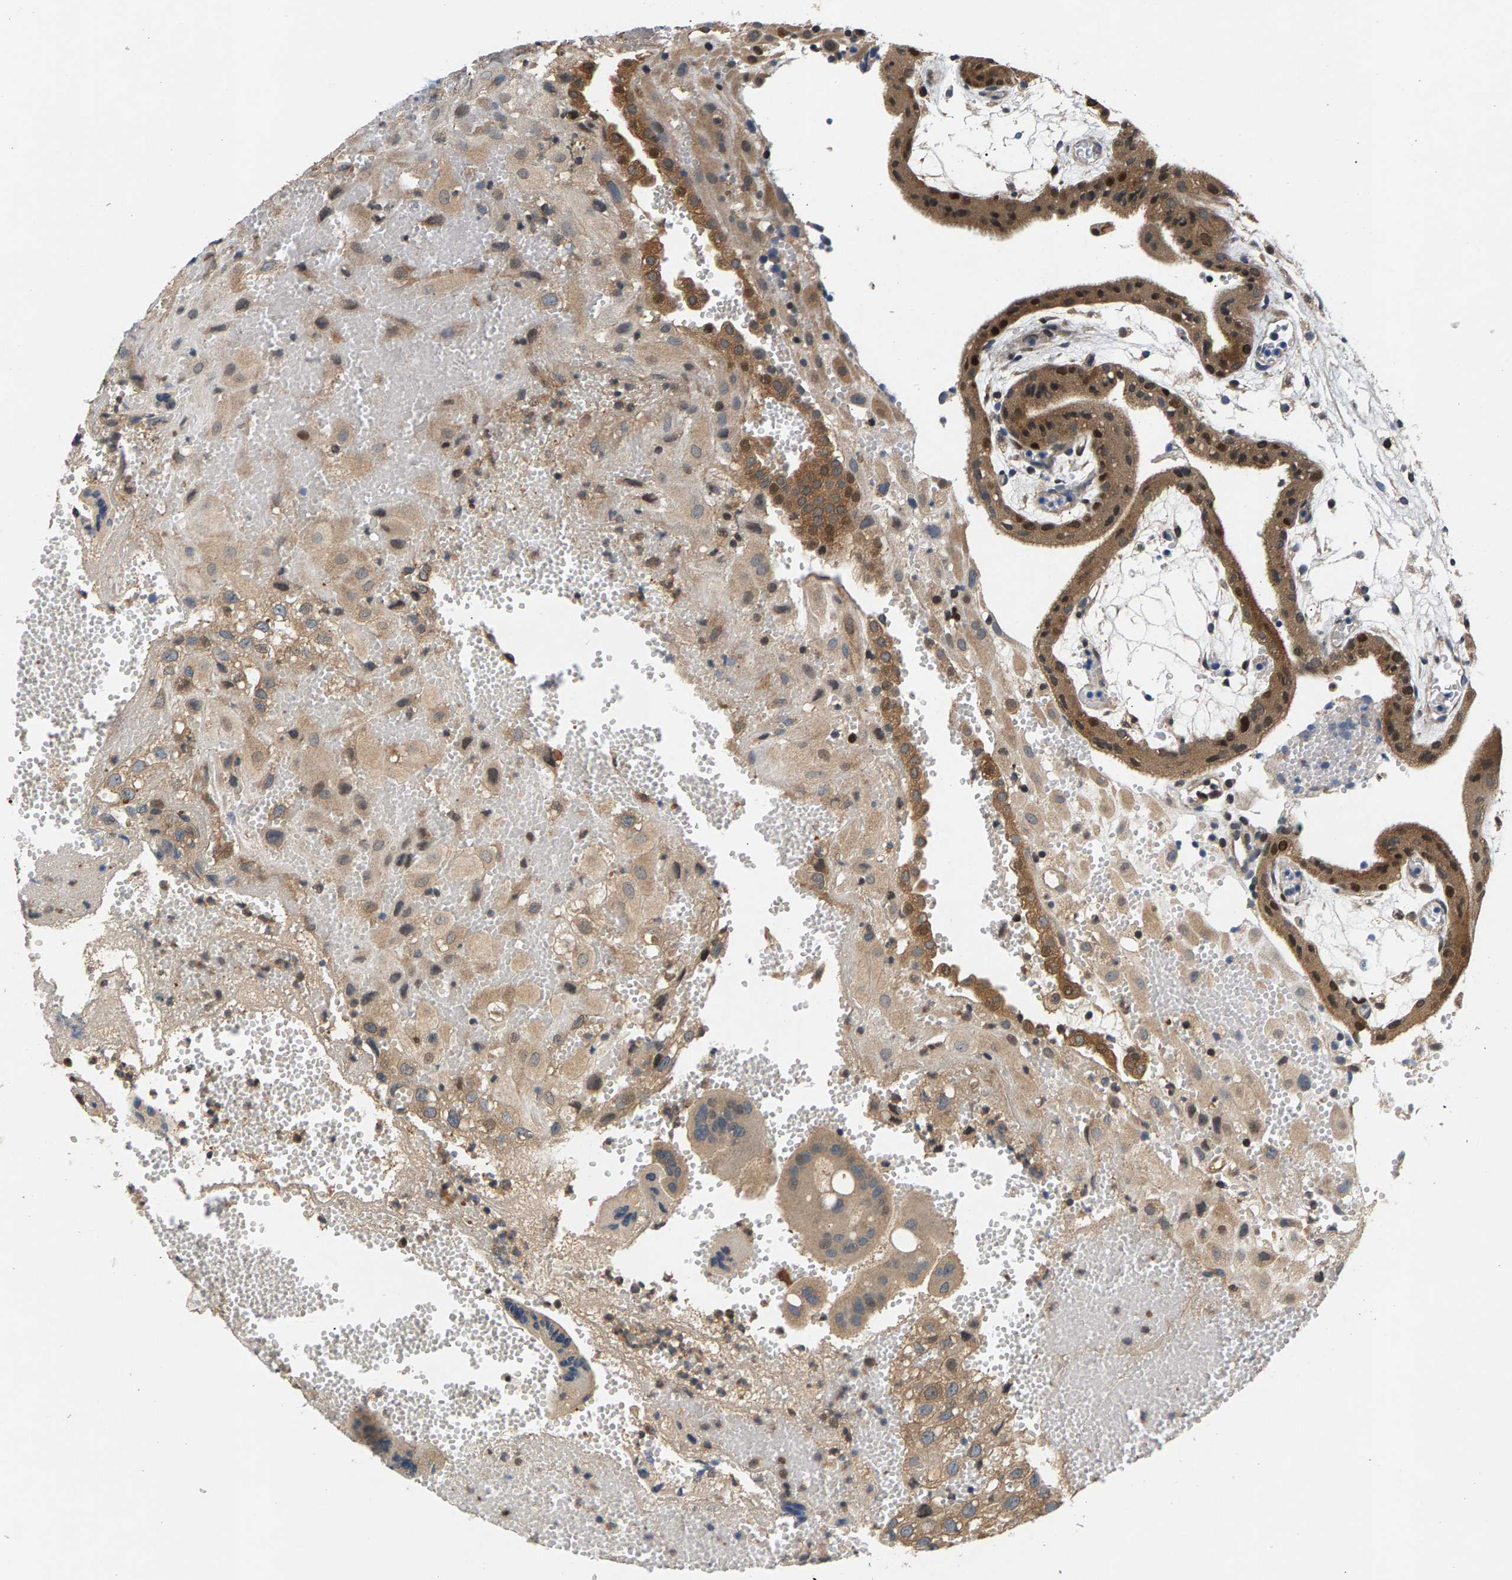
{"staining": {"intensity": "weak", "quantity": ">75%", "location": "cytoplasmic/membranous"}, "tissue": "placenta", "cell_type": "Decidual cells", "image_type": "normal", "snomed": [{"axis": "morphology", "description": "Normal tissue, NOS"}, {"axis": "topography", "description": "Placenta"}], "caption": "DAB (3,3'-diaminobenzidine) immunohistochemical staining of benign placenta displays weak cytoplasmic/membranous protein expression in approximately >75% of decidual cells.", "gene": "FAM78A", "patient": {"sex": "female", "age": 18}}